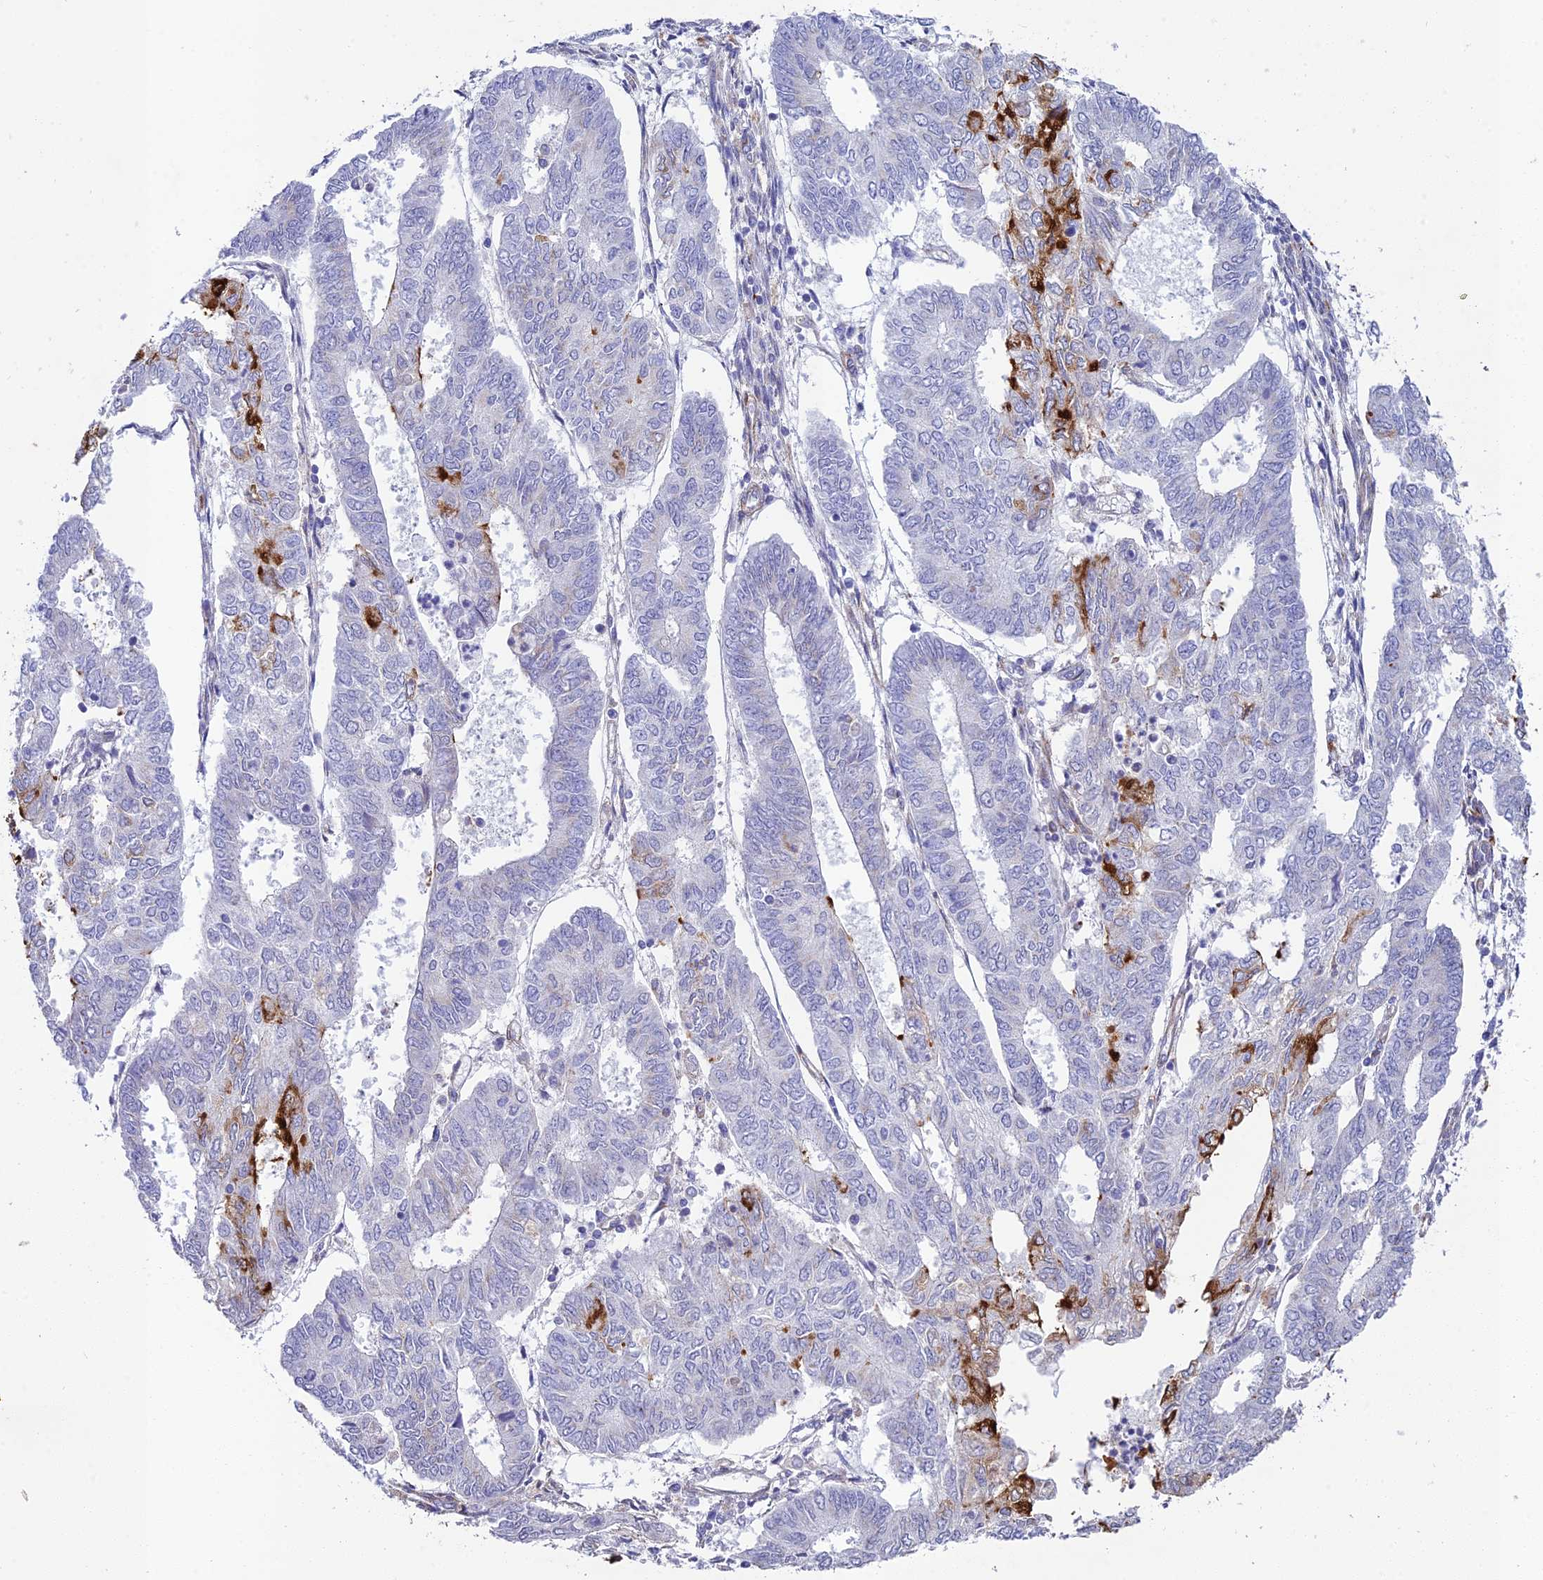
{"staining": {"intensity": "strong", "quantity": "25%-75%", "location": "cytoplasmic/membranous"}, "tissue": "endometrial cancer", "cell_type": "Tumor cells", "image_type": "cancer", "snomed": [{"axis": "morphology", "description": "Adenocarcinoma, NOS"}, {"axis": "topography", "description": "Endometrium"}], "caption": "This is an image of immunohistochemistry staining of endometrial cancer, which shows strong staining in the cytoplasmic/membranous of tumor cells.", "gene": "TNS1", "patient": {"sex": "female", "age": 68}}